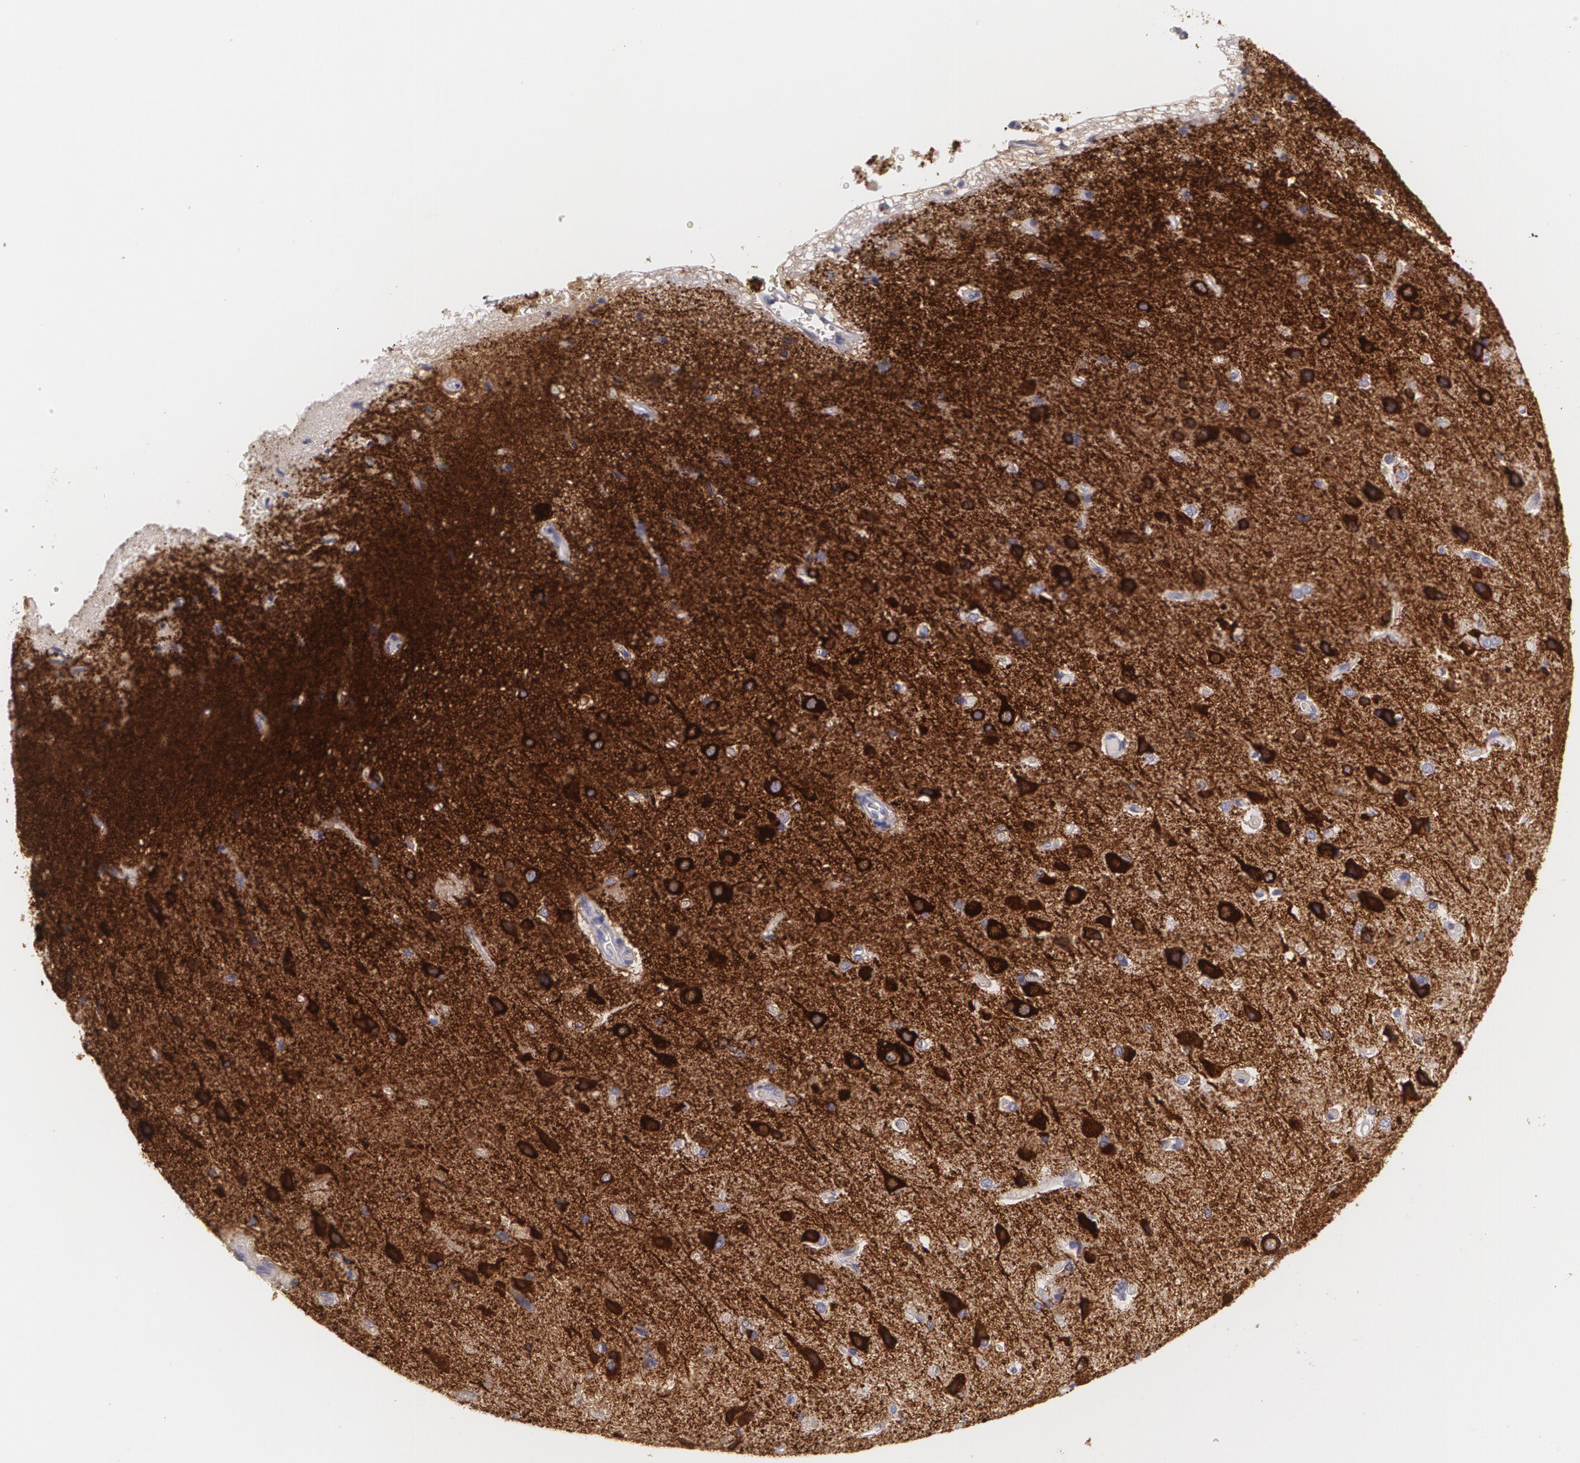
{"staining": {"intensity": "negative", "quantity": "none", "location": "none"}, "tissue": "cerebral cortex", "cell_type": "Endothelial cells", "image_type": "normal", "snomed": [{"axis": "morphology", "description": "Normal tissue, NOS"}, {"axis": "morphology", "description": "Glioma, malignant, High grade"}, {"axis": "topography", "description": "Cerebral cortex"}], "caption": "Micrograph shows no significant protein expression in endothelial cells of benign cerebral cortex. The staining was performed using DAB to visualize the protein expression in brown, while the nuclei were stained in blue with hematoxylin (Magnification: 20x).", "gene": "MAP2", "patient": {"sex": "male", "age": 77}}